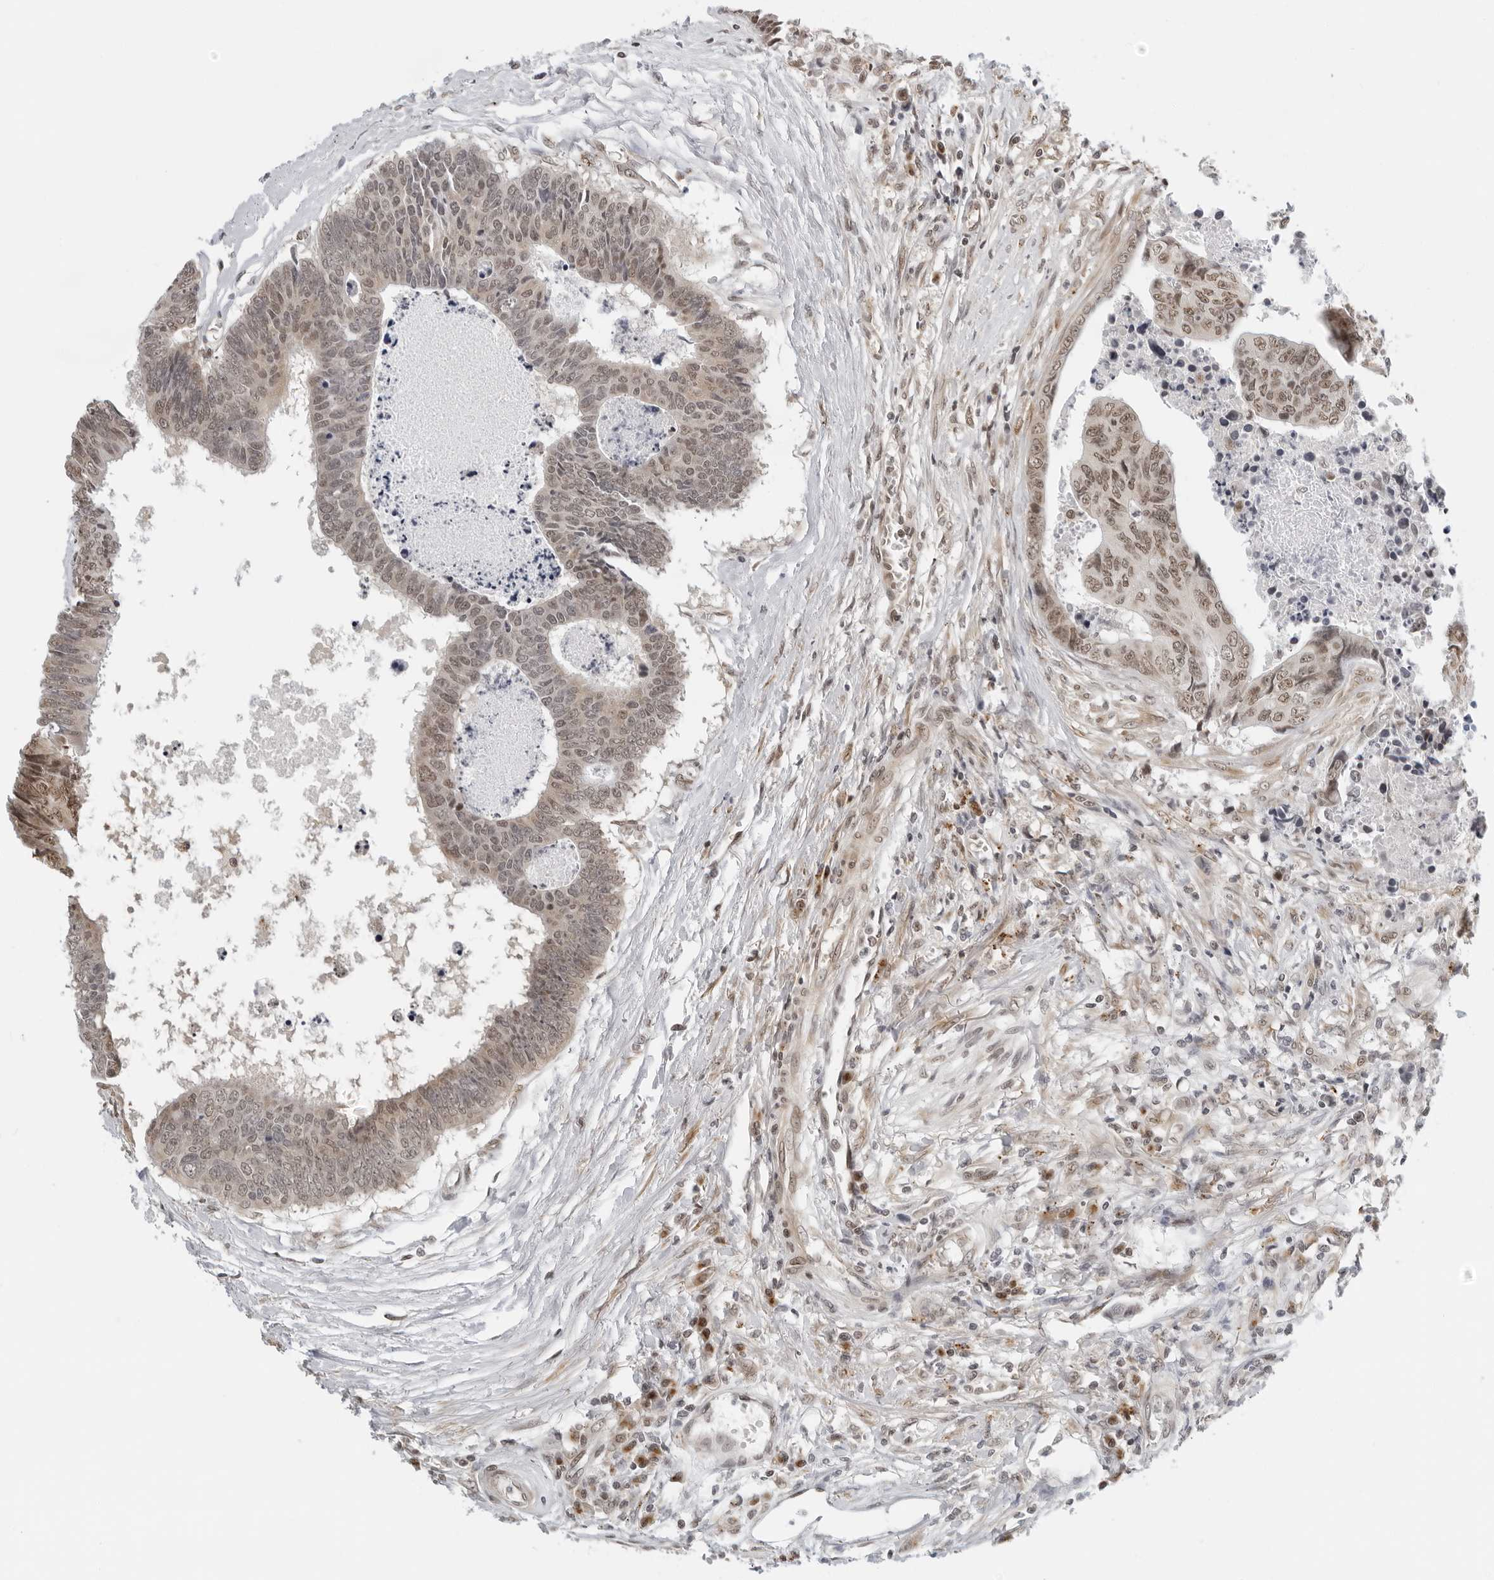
{"staining": {"intensity": "moderate", "quantity": ">75%", "location": "nuclear"}, "tissue": "colorectal cancer", "cell_type": "Tumor cells", "image_type": "cancer", "snomed": [{"axis": "morphology", "description": "Adenocarcinoma, NOS"}, {"axis": "topography", "description": "Rectum"}], "caption": "High-power microscopy captured an IHC image of colorectal cancer, revealing moderate nuclear staining in about >75% of tumor cells.", "gene": "TOX4", "patient": {"sex": "male", "age": 84}}